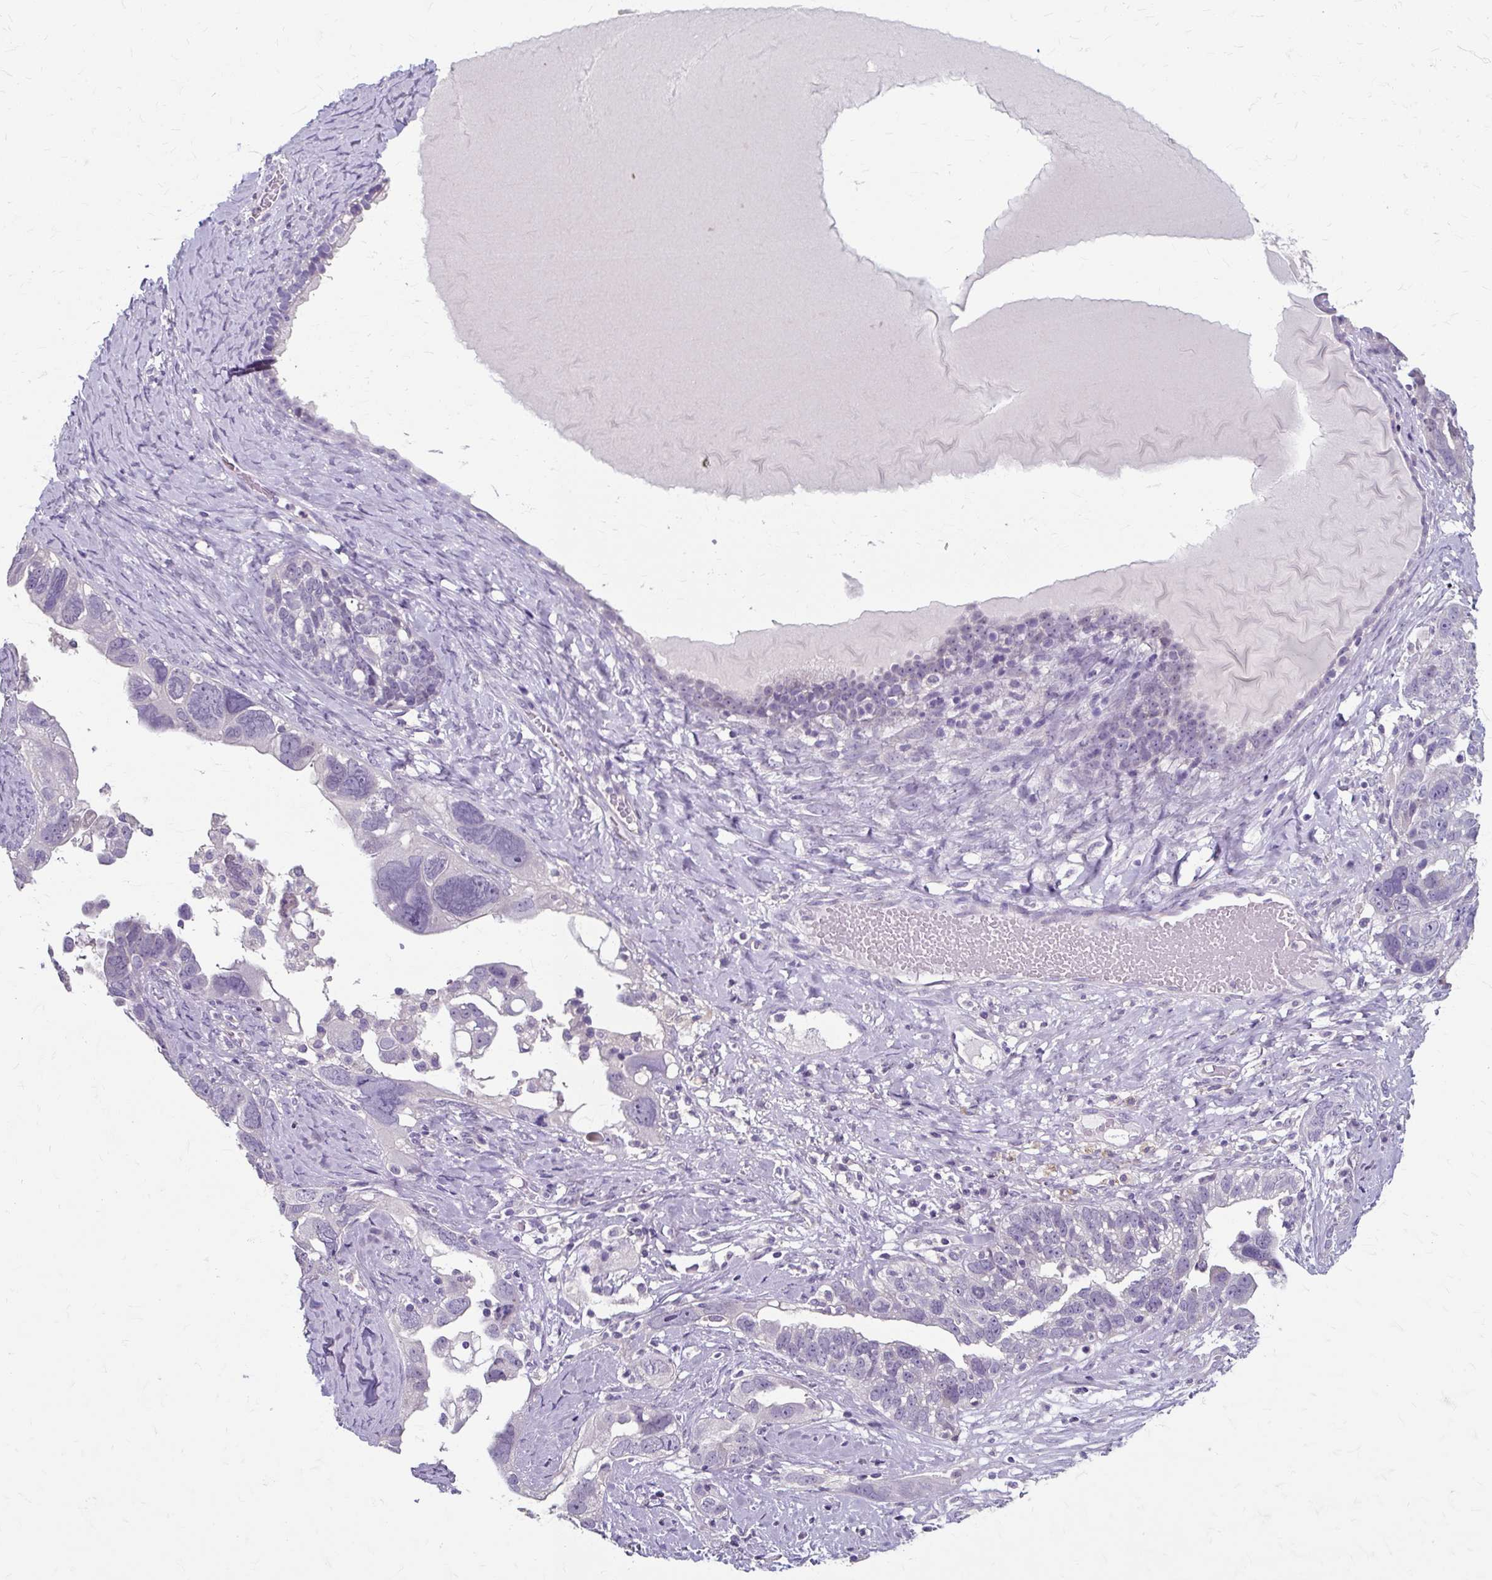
{"staining": {"intensity": "negative", "quantity": "none", "location": "none"}, "tissue": "ovarian cancer", "cell_type": "Tumor cells", "image_type": "cancer", "snomed": [{"axis": "morphology", "description": "Cystadenocarcinoma, serous, NOS"}, {"axis": "topography", "description": "Ovary"}], "caption": "Ovarian cancer was stained to show a protein in brown. There is no significant staining in tumor cells.", "gene": "KLHL24", "patient": {"sex": "female", "age": 79}}